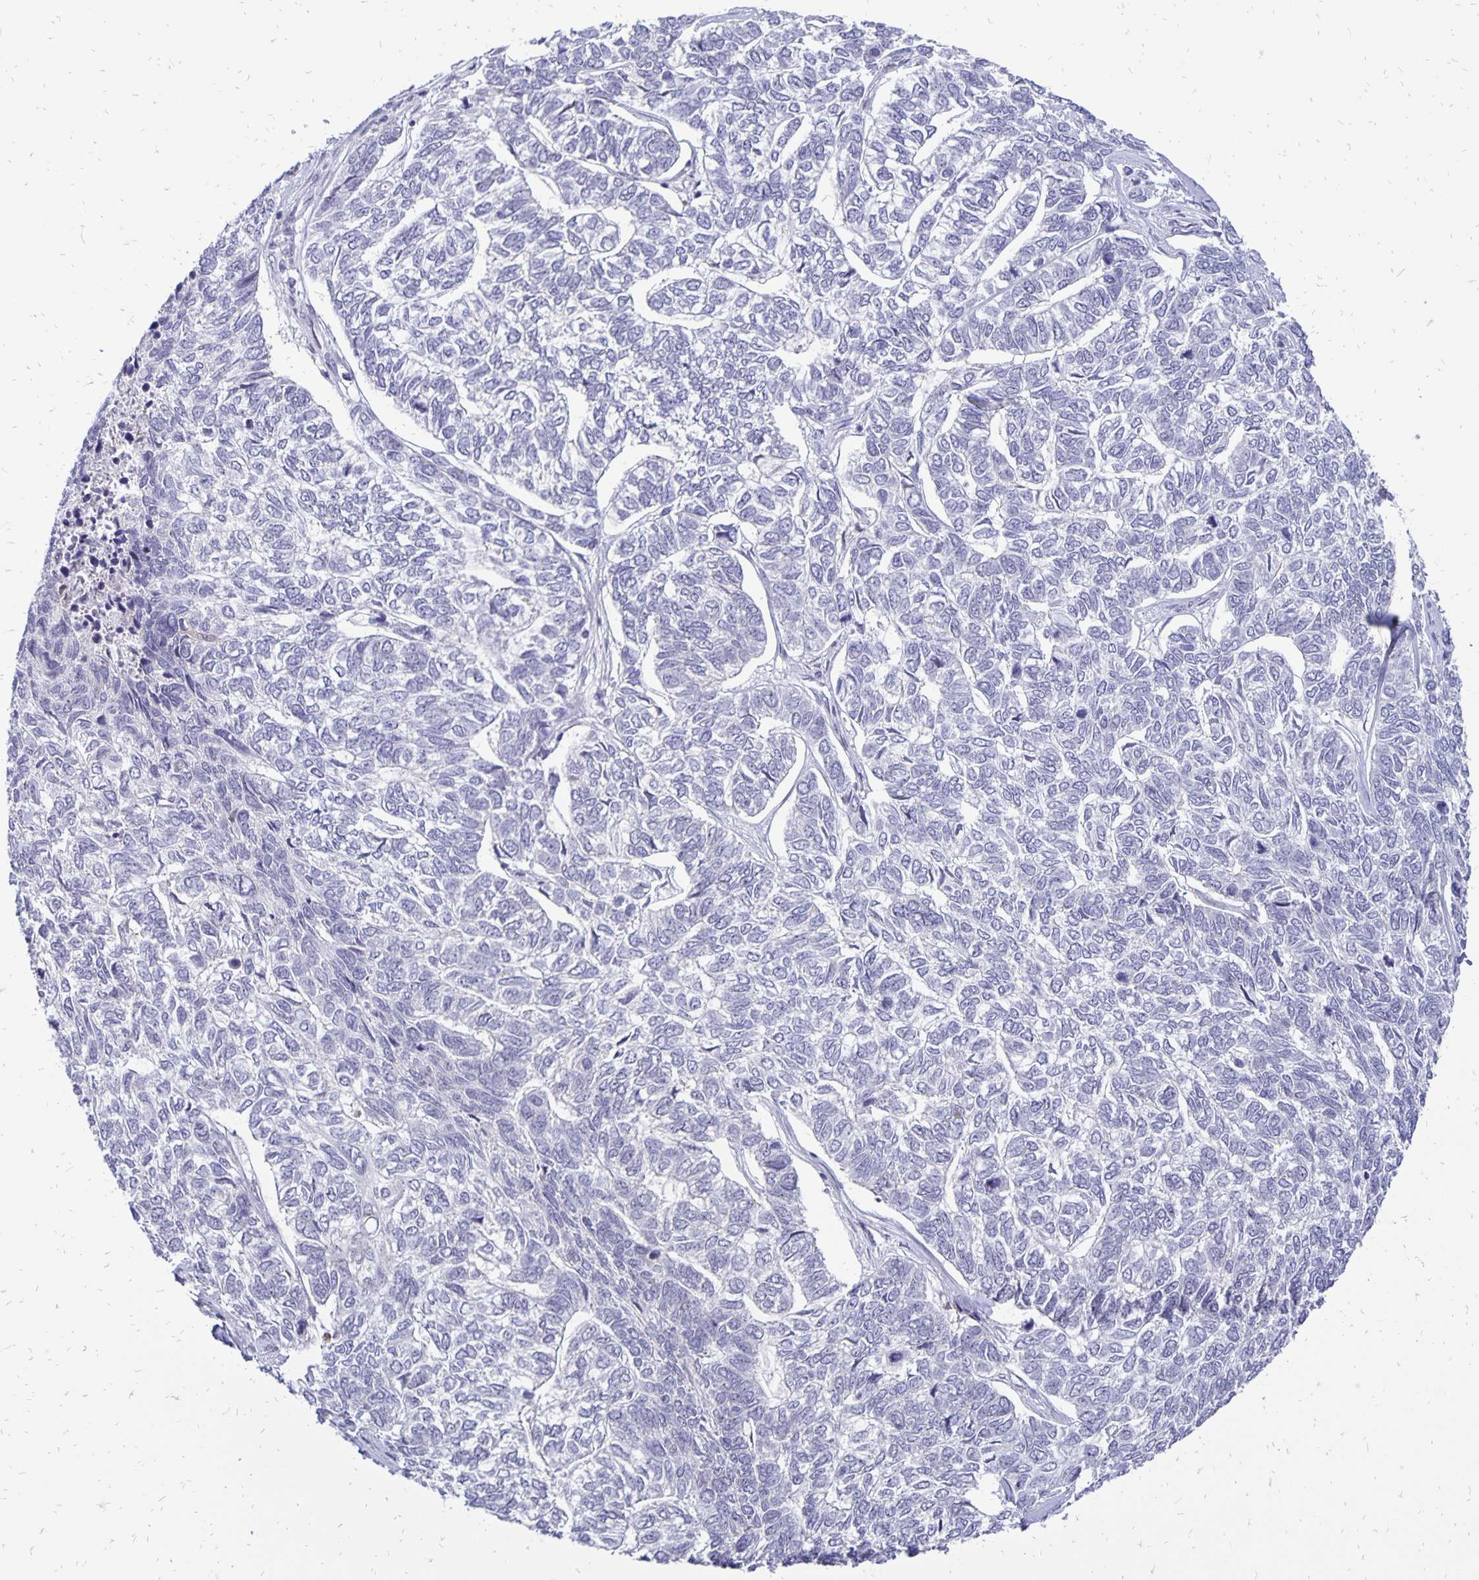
{"staining": {"intensity": "negative", "quantity": "none", "location": "none"}, "tissue": "skin cancer", "cell_type": "Tumor cells", "image_type": "cancer", "snomed": [{"axis": "morphology", "description": "Basal cell carcinoma"}, {"axis": "topography", "description": "Skin"}], "caption": "A high-resolution histopathology image shows immunohistochemistry staining of skin basal cell carcinoma, which reveals no significant expression in tumor cells. (DAB IHC visualized using brightfield microscopy, high magnification).", "gene": "DCK", "patient": {"sex": "female", "age": 65}}